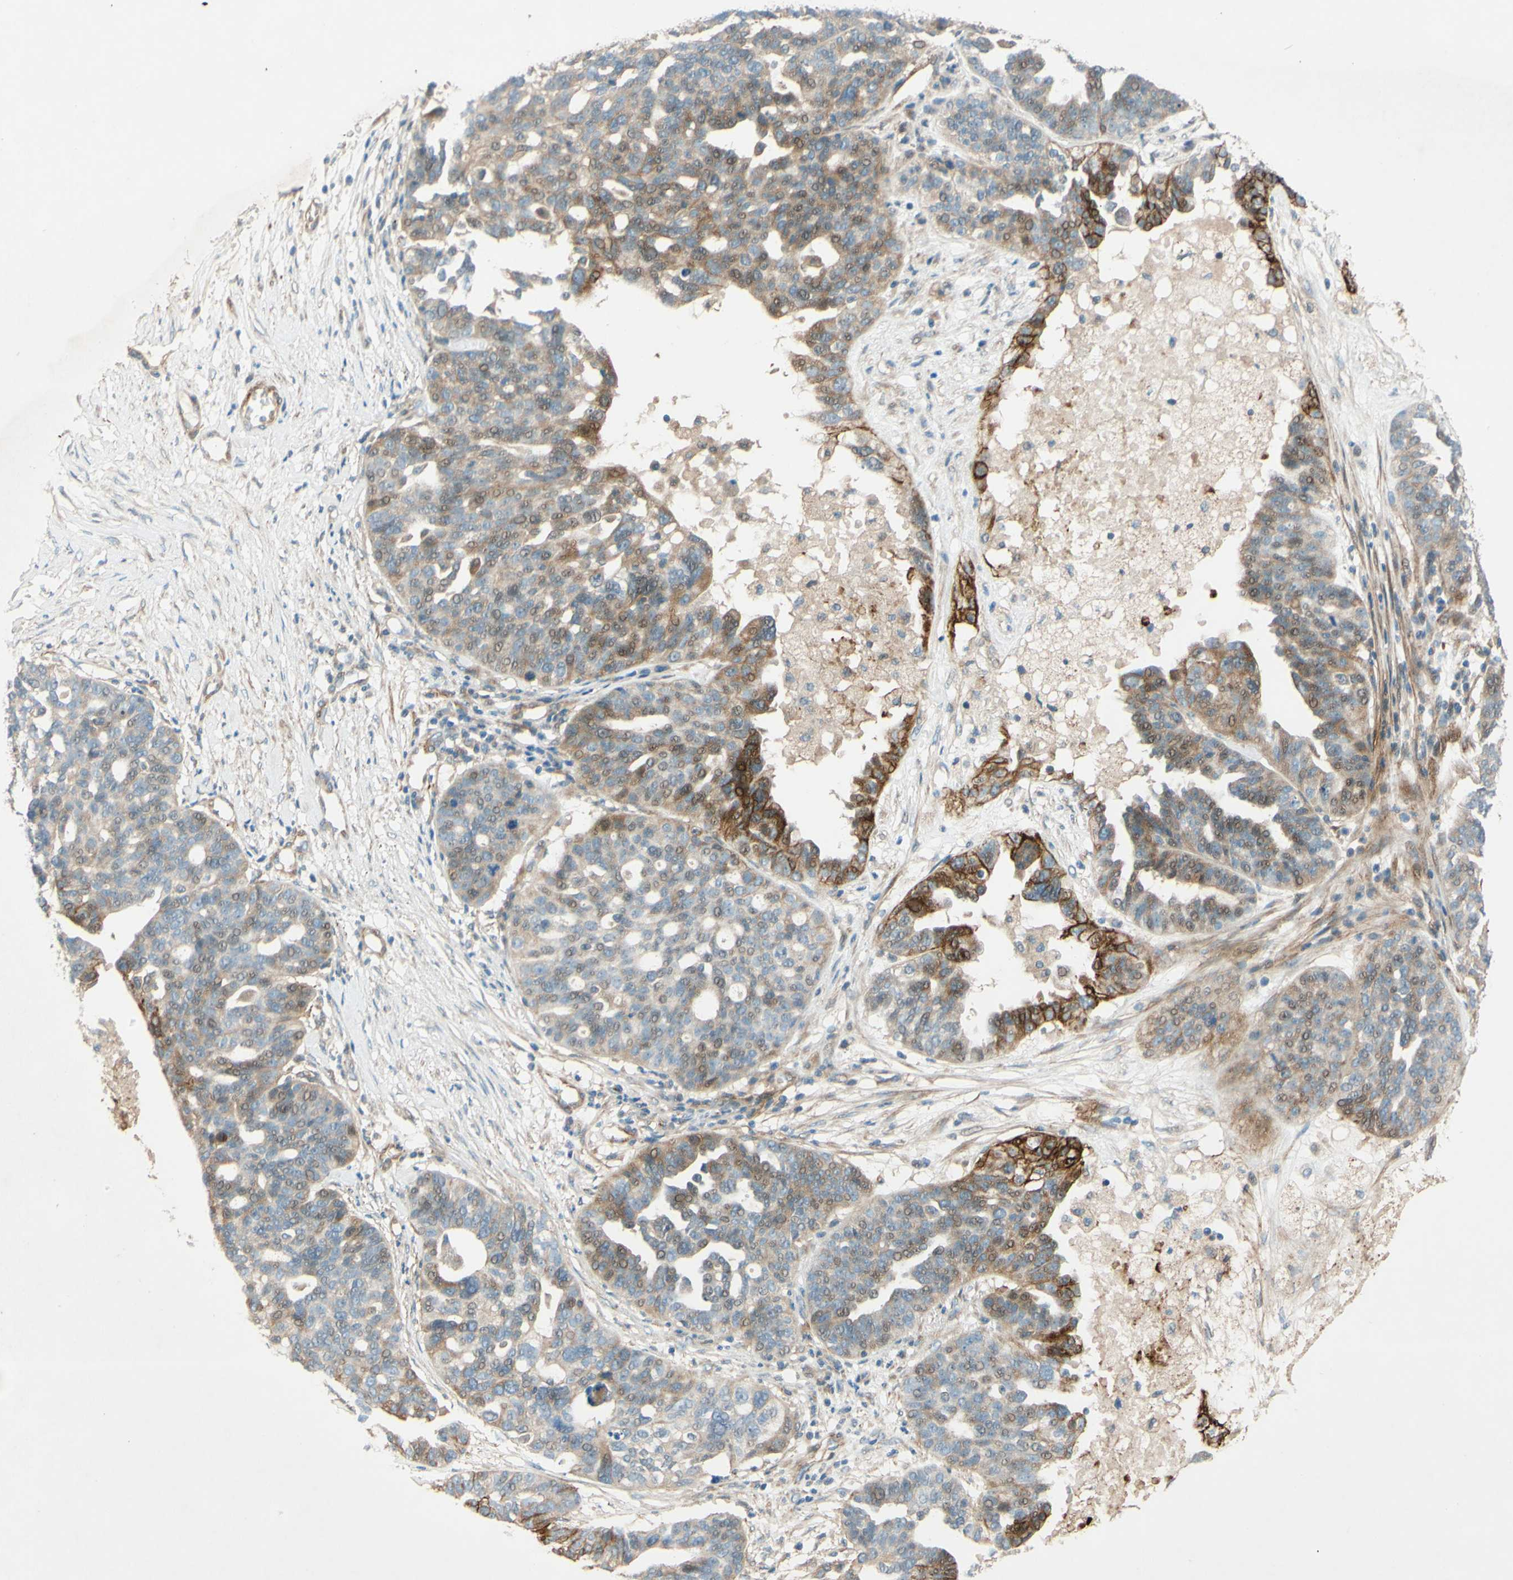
{"staining": {"intensity": "strong", "quantity": "<25%", "location": "cytoplasmic/membranous"}, "tissue": "ovarian cancer", "cell_type": "Tumor cells", "image_type": "cancer", "snomed": [{"axis": "morphology", "description": "Cystadenocarcinoma, serous, NOS"}, {"axis": "topography", "description": "Ovary"}], "caption": "The immunohistochemical stain highlights strong cytoplasmic/membranous staining in tumor cells of ovarian serous cystadenocarcinoma tissue.", "gene": "ADAM17", "patient": {"sex": "female", "age": 59}}